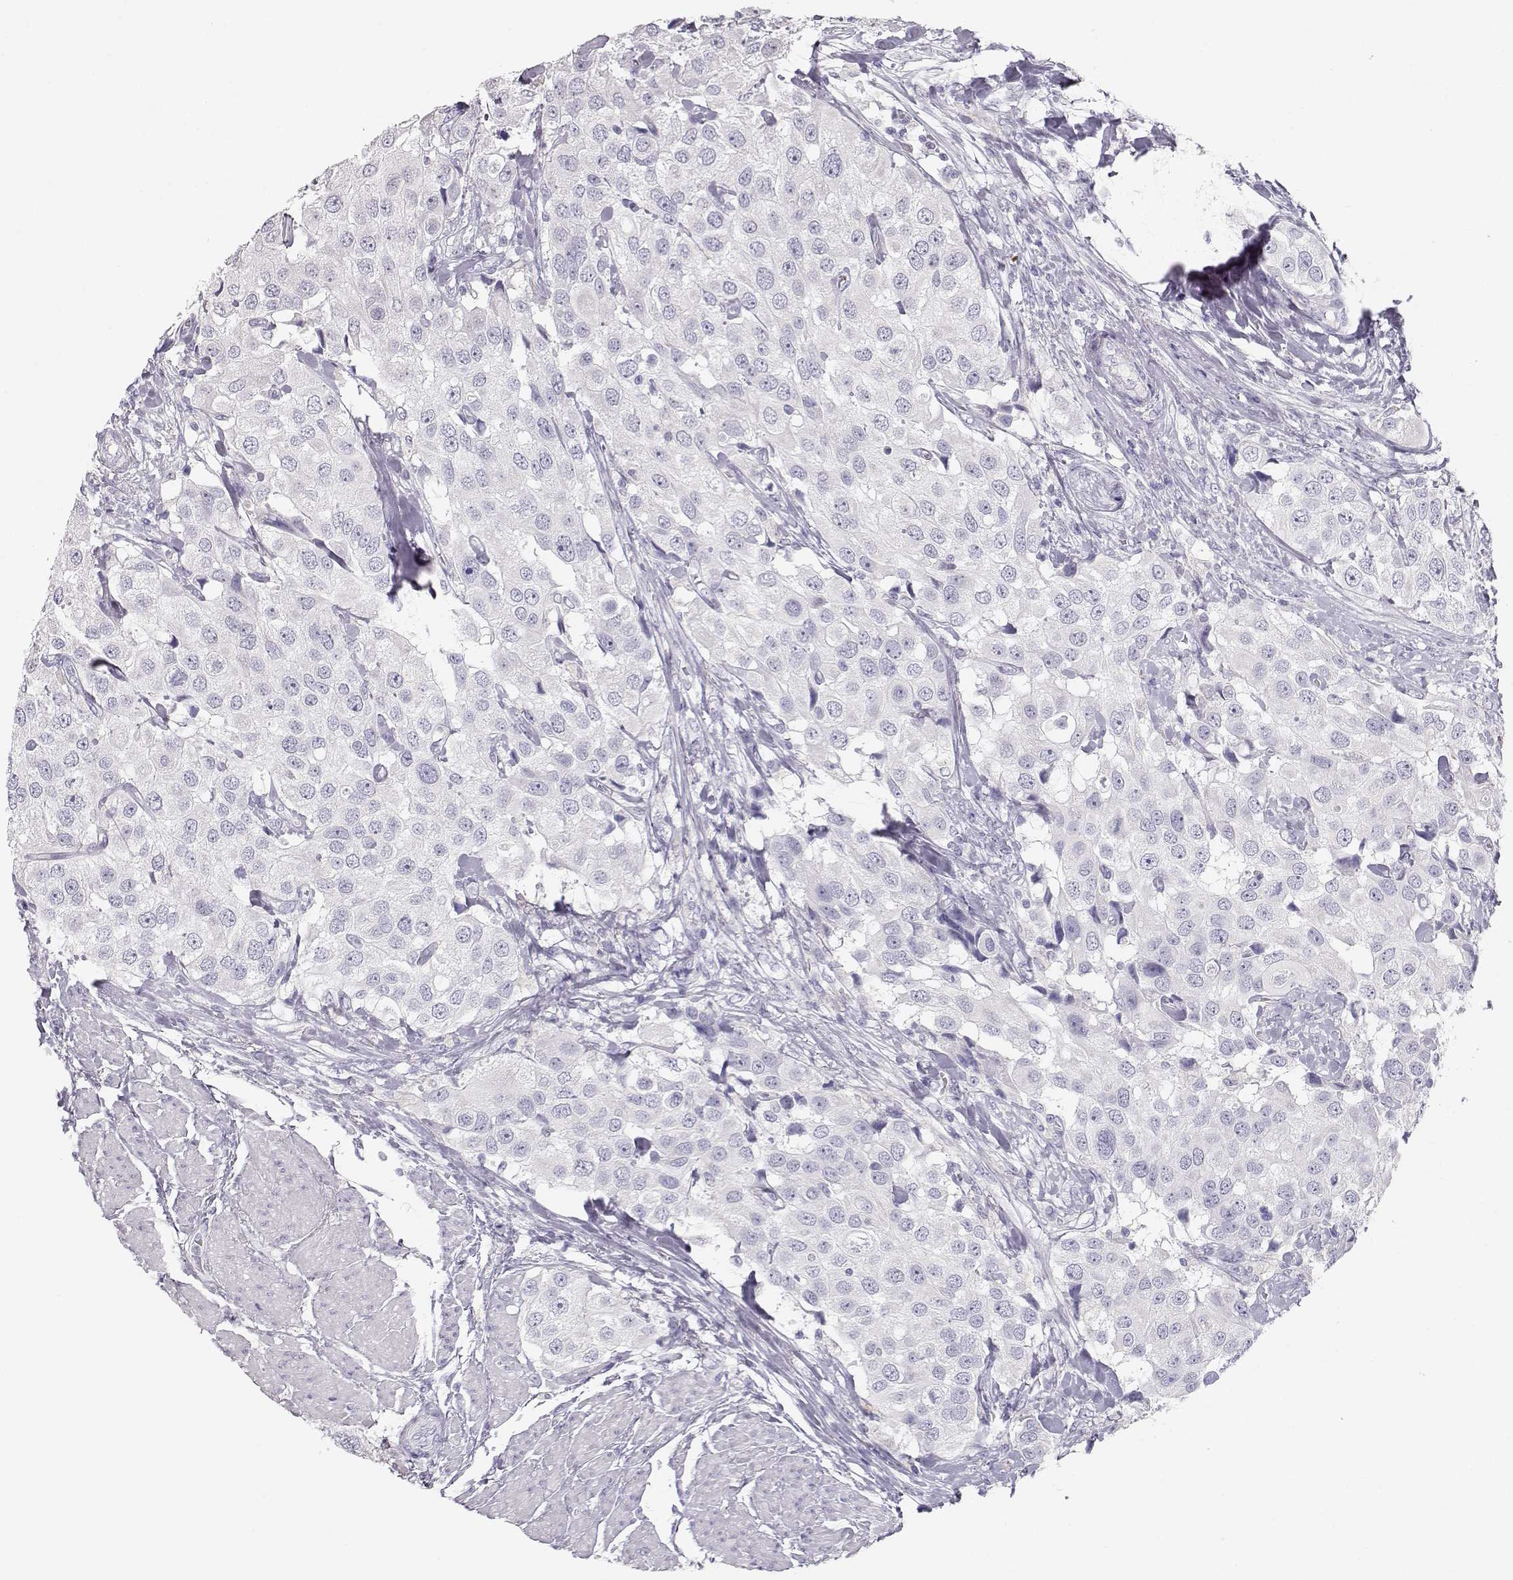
{"staining": {"intensity": "negative", "quantity": "none", "location": "none"}, "tissue": "urothelial cancer", "cell_type": "Tumor cells", "image_type": "cancer", "snomed": [{"axis": "morphology", "description": "Urothelial carcinoma, High grade"}, {"axis": "topography", "description": "Urinary bladder"}], "caption": "The image reveals no staining of tumor cells in urothelial cancer.", "gene": "LEPR", "patient": {"sex": "female", "age": 64}}